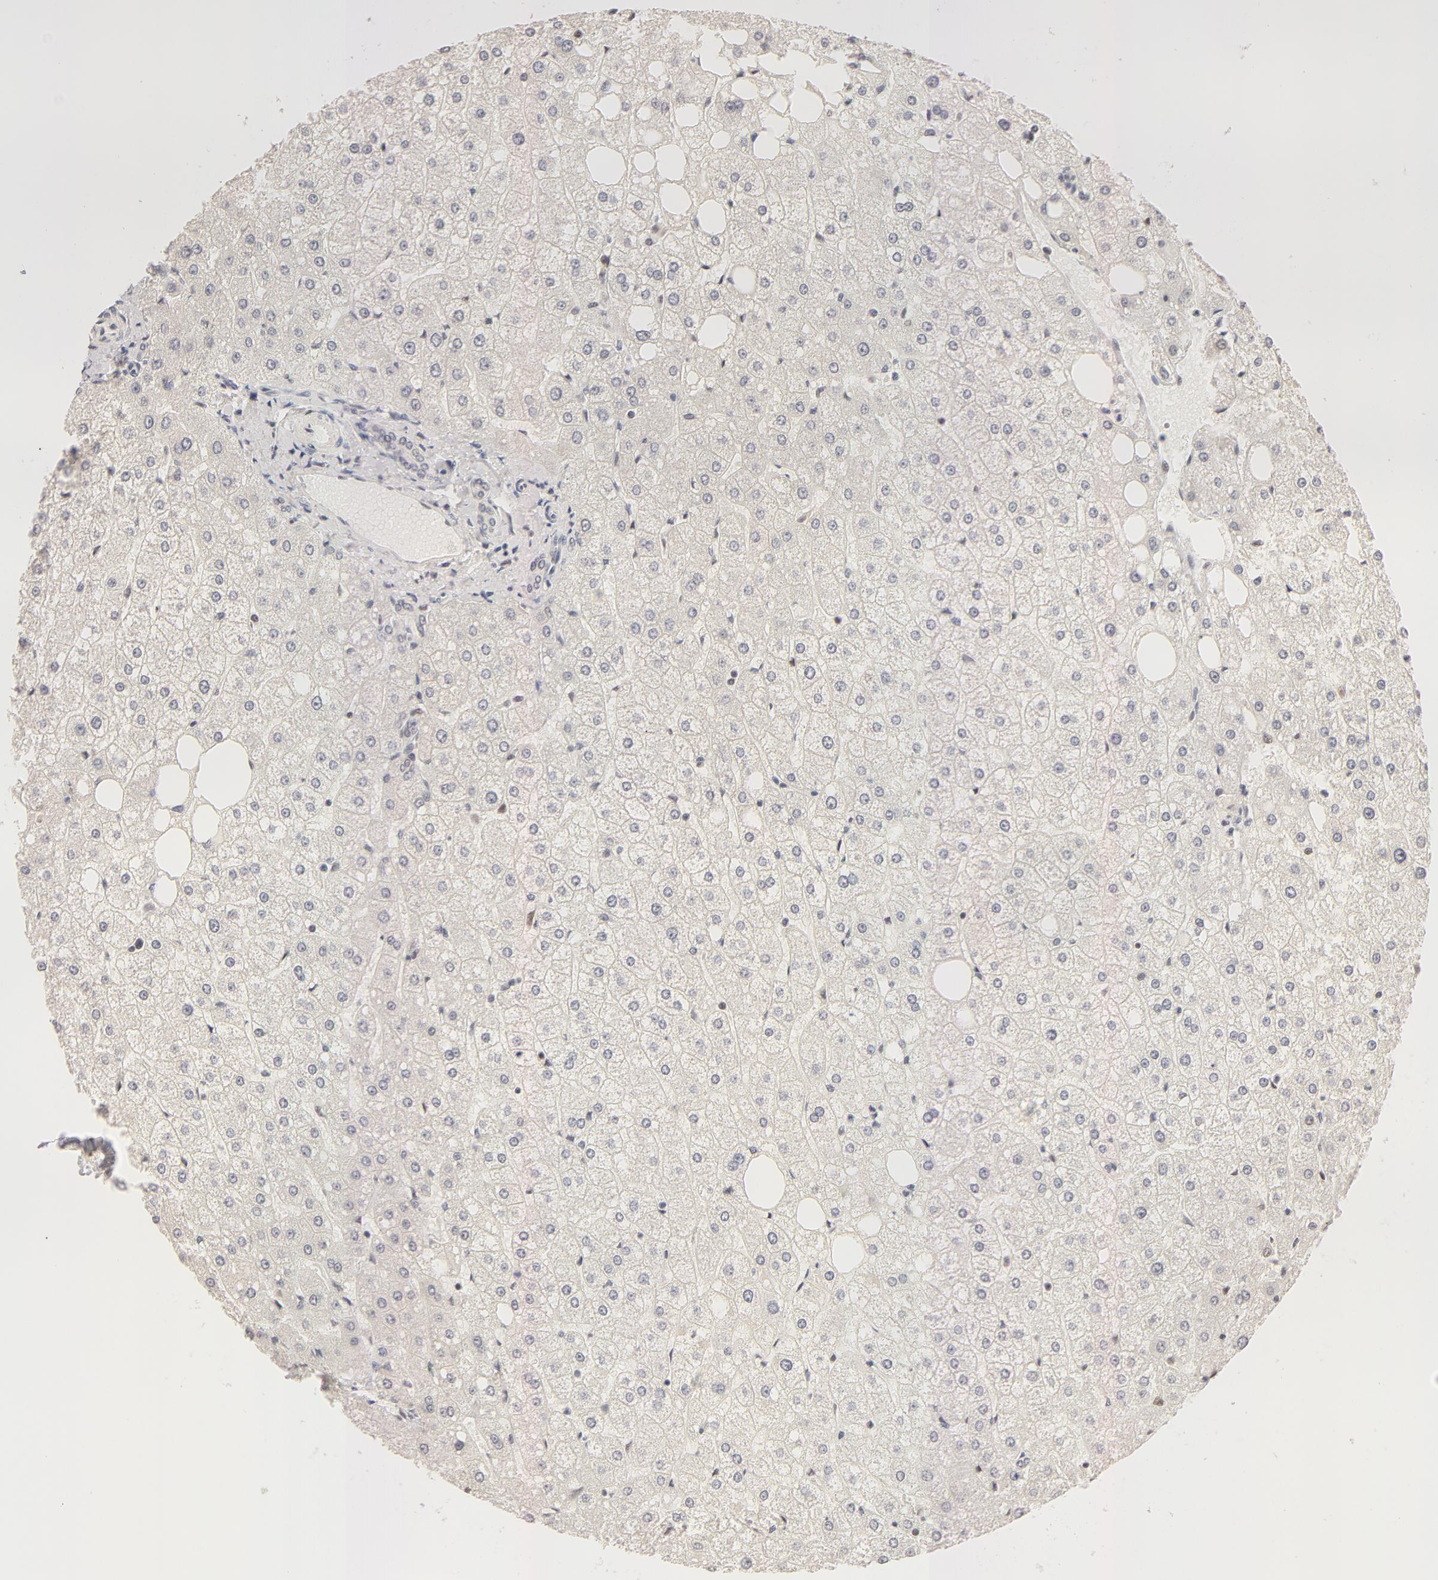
{"staining": {"intensity": "negative", "quantity": "none", "location": "none"}, "tissue": "liver", "cell_type": "Cholangiocytes", "image_type": "normal", "snomed": [{"axis": "morphology", "description": "Normal tissue, NOS"}, {"axis": "topography", "description": "Liver"}], "caption": "Immunohistochemical staining of unremarkable human liver demonstrates no significant staining in cholangiocytes.", "gene": "RBM39", "patient": {"sex": "male", "age": 35}}